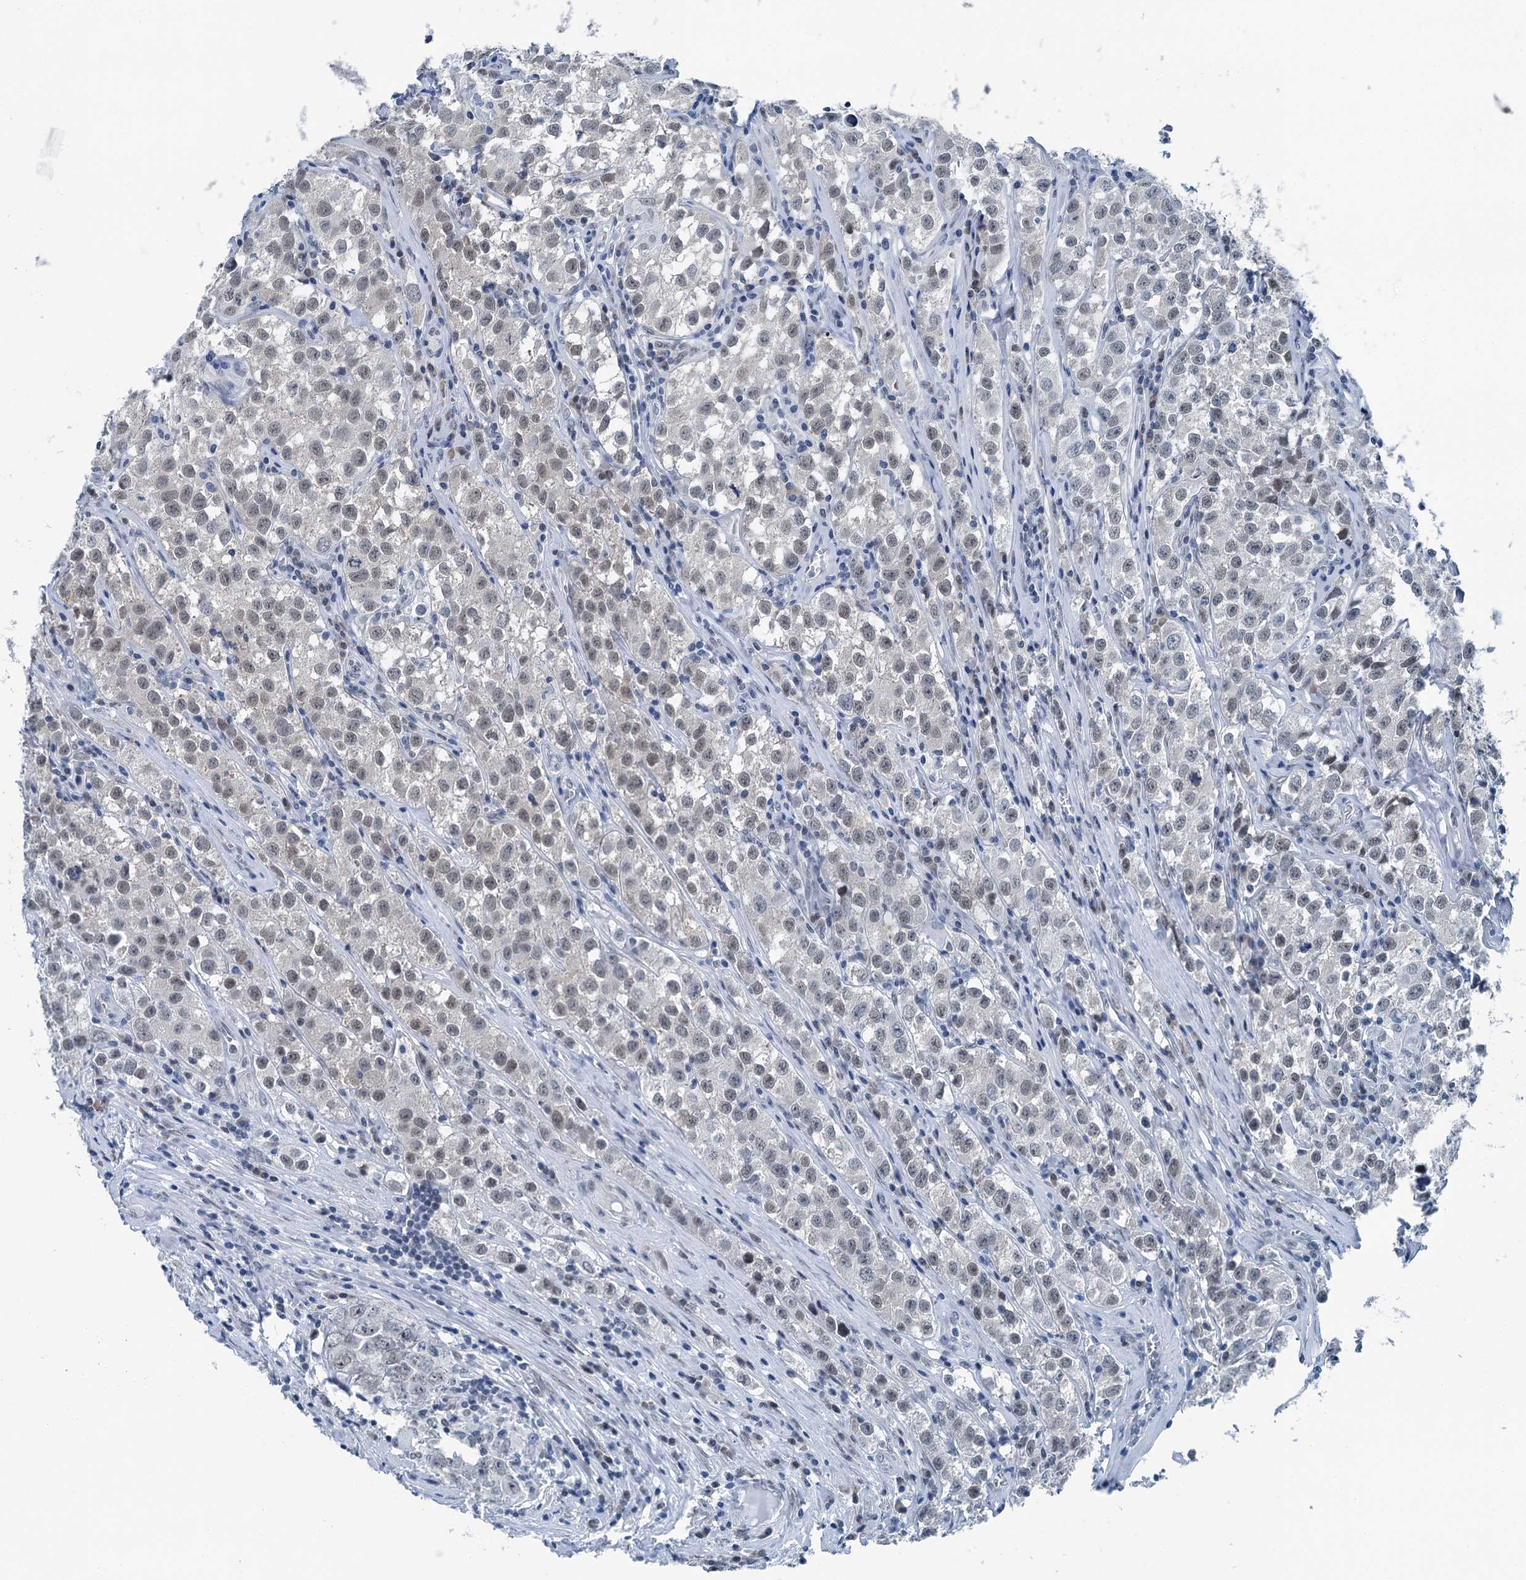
{"staining": {"intensity": "weak", "quantity": "<25%", "location": "nuclear"}, "tissue": "testis cancer", "cell_type": "Tumor cells", "image_type": "cancer", "snomed": [{"axis": "morphology", "description": "Seminoma, NOS"}, {"axis": "morphology", "description": "Carcinoma, Embryonal, NOS"}, {"axis": "topography", "description": "Testis"}], "caption": "Testis embryonal carcinoma was stained to show a protein in brown. There is no significant positivity in tumor cells.", "gene": "TRPT1", "patient": {"sex": "male", "age": 43}}